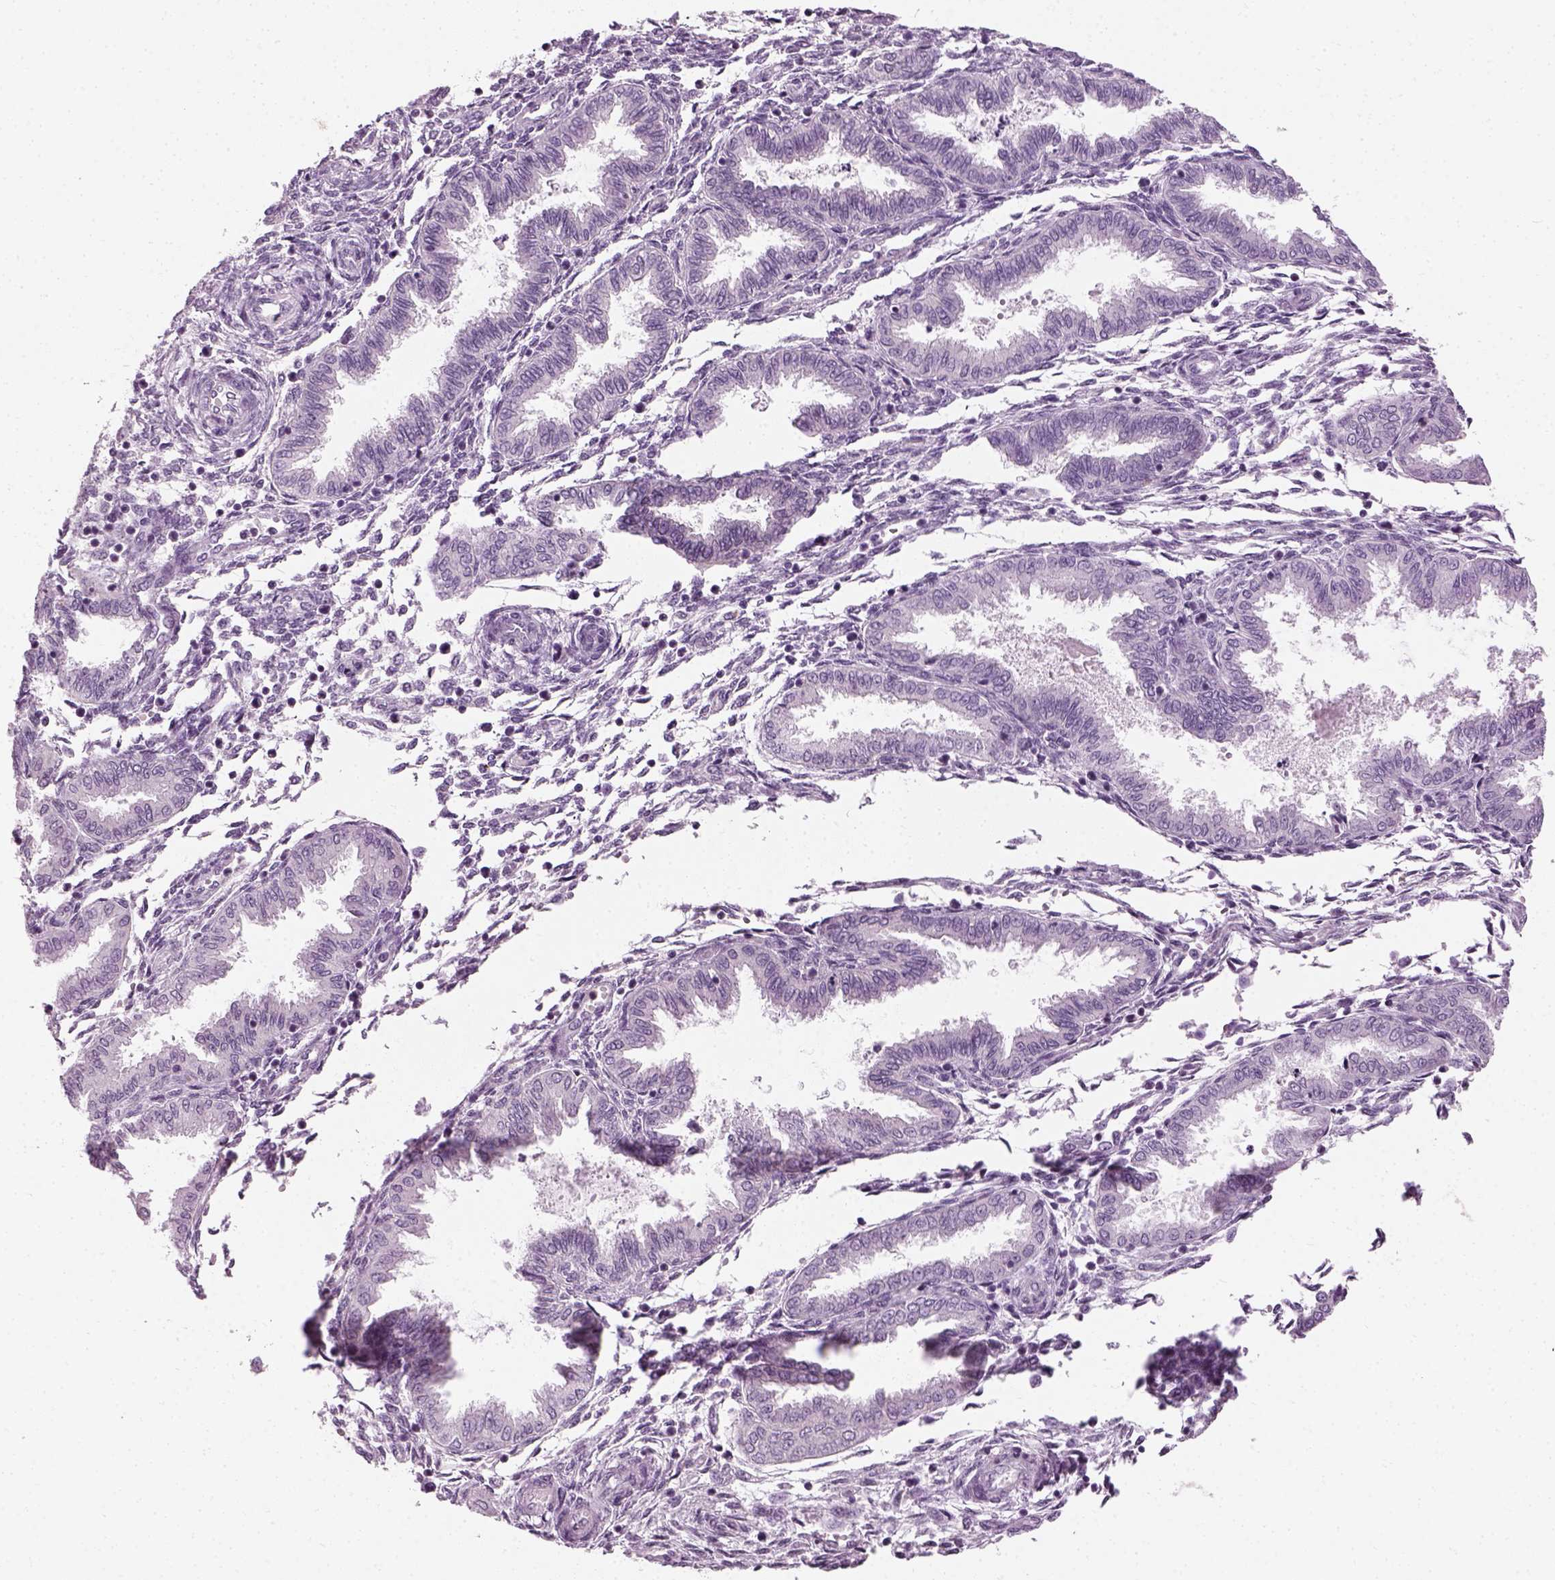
{"staining": {"intensity": "negative", "quantity": "none", "location": "none"}, "tissue": "endometrium", "cell_type": "Cells in endometrial stroma", "image_type": "normal", "snomed": [{"axis": "morphology", "description": "Normal tissue, NOS"}, {"axis": "topography", "description": "Endometrium"}], "caption": "Protein analysis of unremarkable endometrium reveals no significant expression in cells in endometrial stroma.", "gene": "TH", "patient": {"sex": "female", "age": 33}}